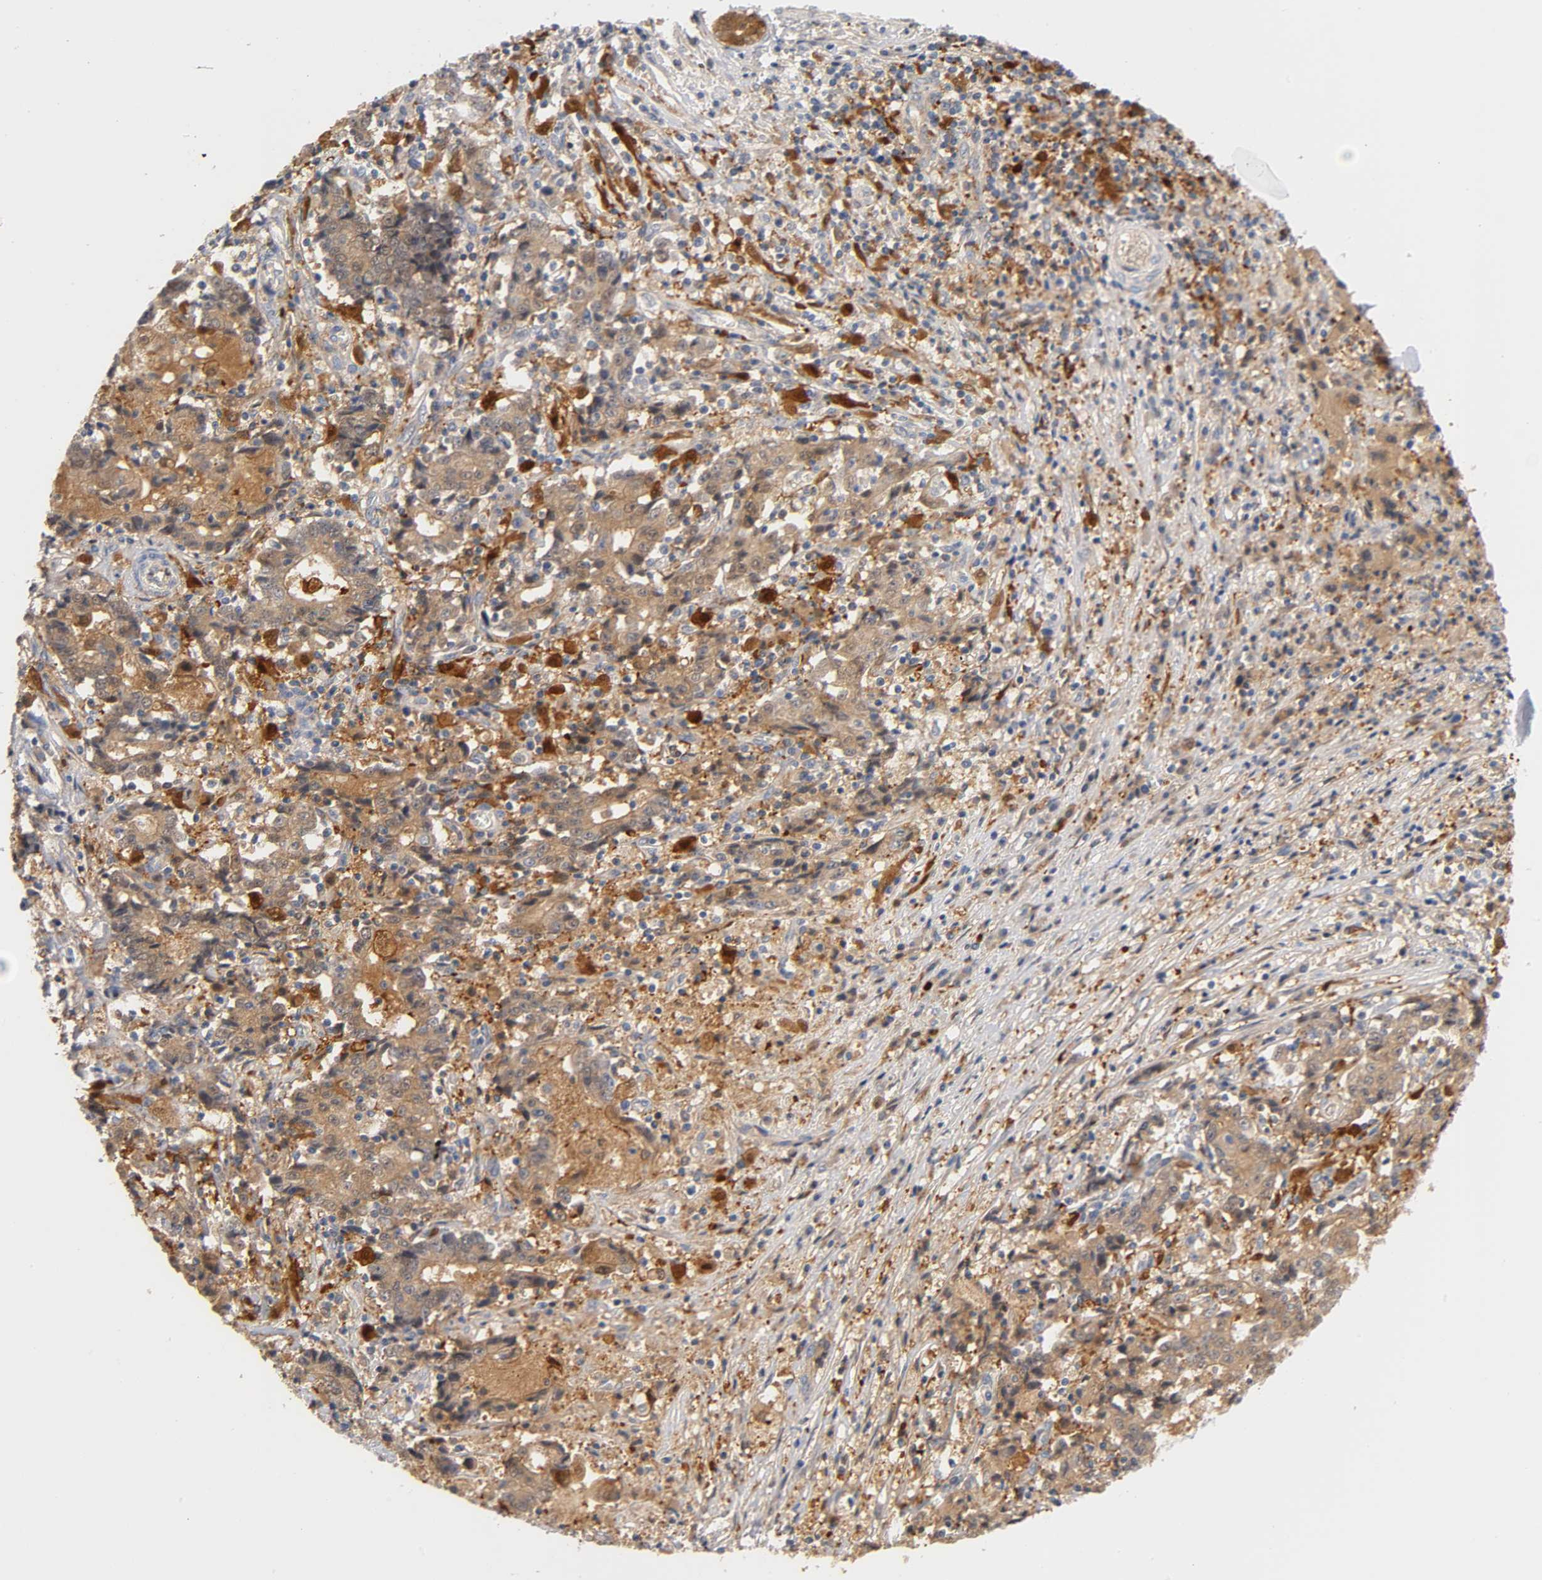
{"staining": {"intensity": "weak", "quantity": ">75%", "location": "cytoplasmic/membranous,nuclear"}, "tissue": "liver cancer", "cell_type": "Tumor cells", "image_type": "cancer", "snomed": [{"axis": "morphology", "description": "Cholangiocarcinoma"}, {"axis": "topography", "description": "Liver"}], "caption": "IHC of human liver cancer (cholangiocarcinoma) reveals low levels of weak cytoplasmic/membranous and nuclear positivity in approximately >75% of tumor cells.", "gene": "IL18", "patient": {"sex": "male", "age": 57}}